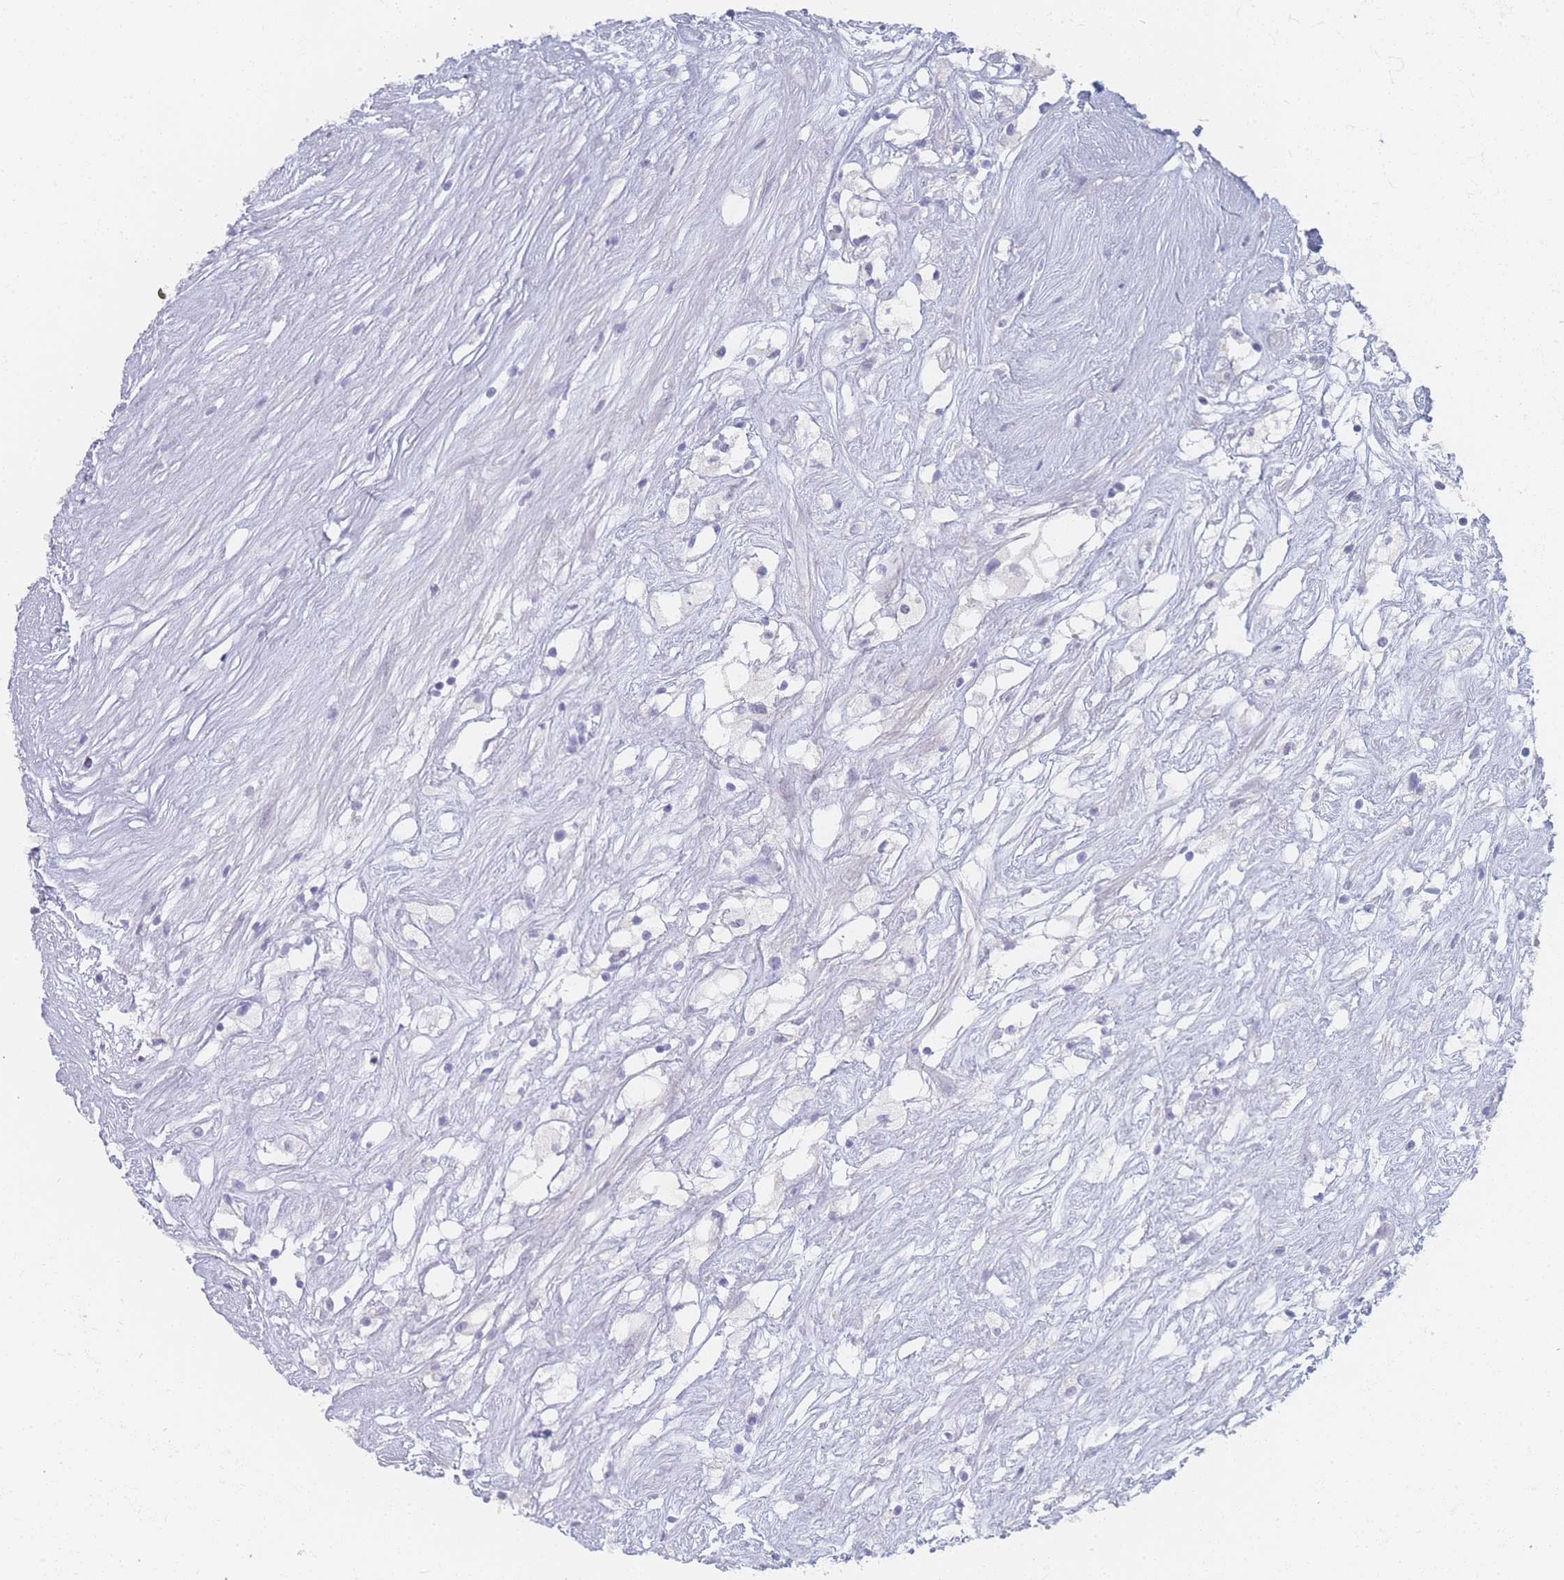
{"staining": {"intensity": "negative", "quantity": "none", "location": "none"}, "tissue": "renal cancer", "cell_type": "Tumor cells", "image_type": "cancer", "snomed": [{"axis": "morphology", "description": "Adenocarcinoma, NOS"}, {"axis": "topography", "description": "Kidney"}], "caption": "Photomicrograph shows no significant protein expression in tumor cells of renal adenocarcinoma.", "gene": "IMPG1", "patient": {"sex": "male", "age": 59}}